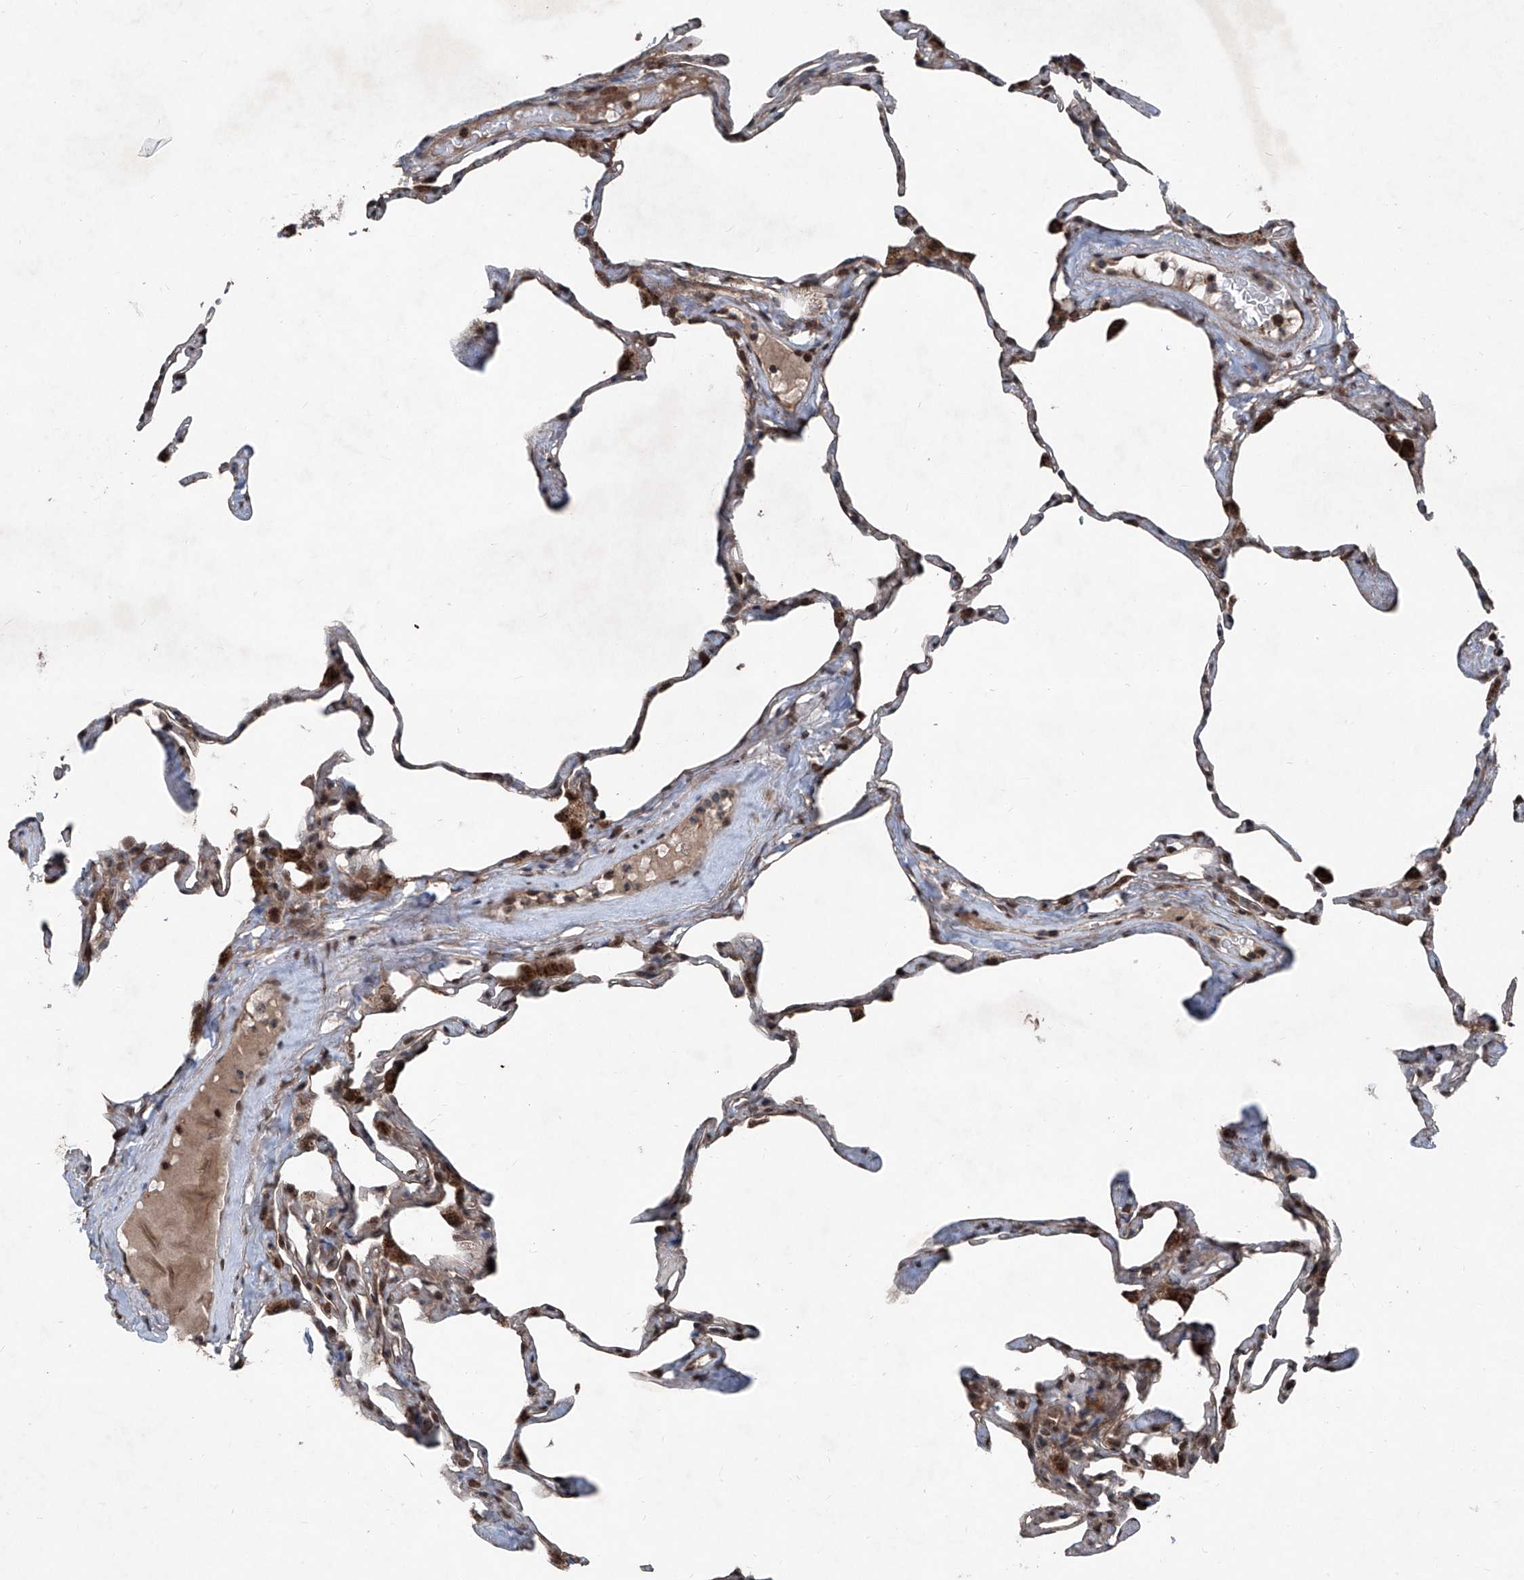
{"staining": {"intensity": "moderate", "quantity": "25%-75%", "location": "cytoplasmic/membranous,nuclear"}, "tissue": "lung", "cell_type": "Alveolar cells", "image_type": "normal", "snomed": [{"axis": "morphology", "description": "Normal tissue, NOS"}, {"axis": "topography", "description": "Lung"}], "caption": "Brown immunohistochemical staining in normal lung reveals moderate cytoplasmic/membranous,nuclear expression in approximately 25%-75% of alveolar cells. The staining was performed using DAB to visualize the protein expression in brown, while the nuclei were stained in blue with hematoxylin (Magnification: 20x).", "gene": "COA7", "patient": {"sex": "male", "age": 65}}